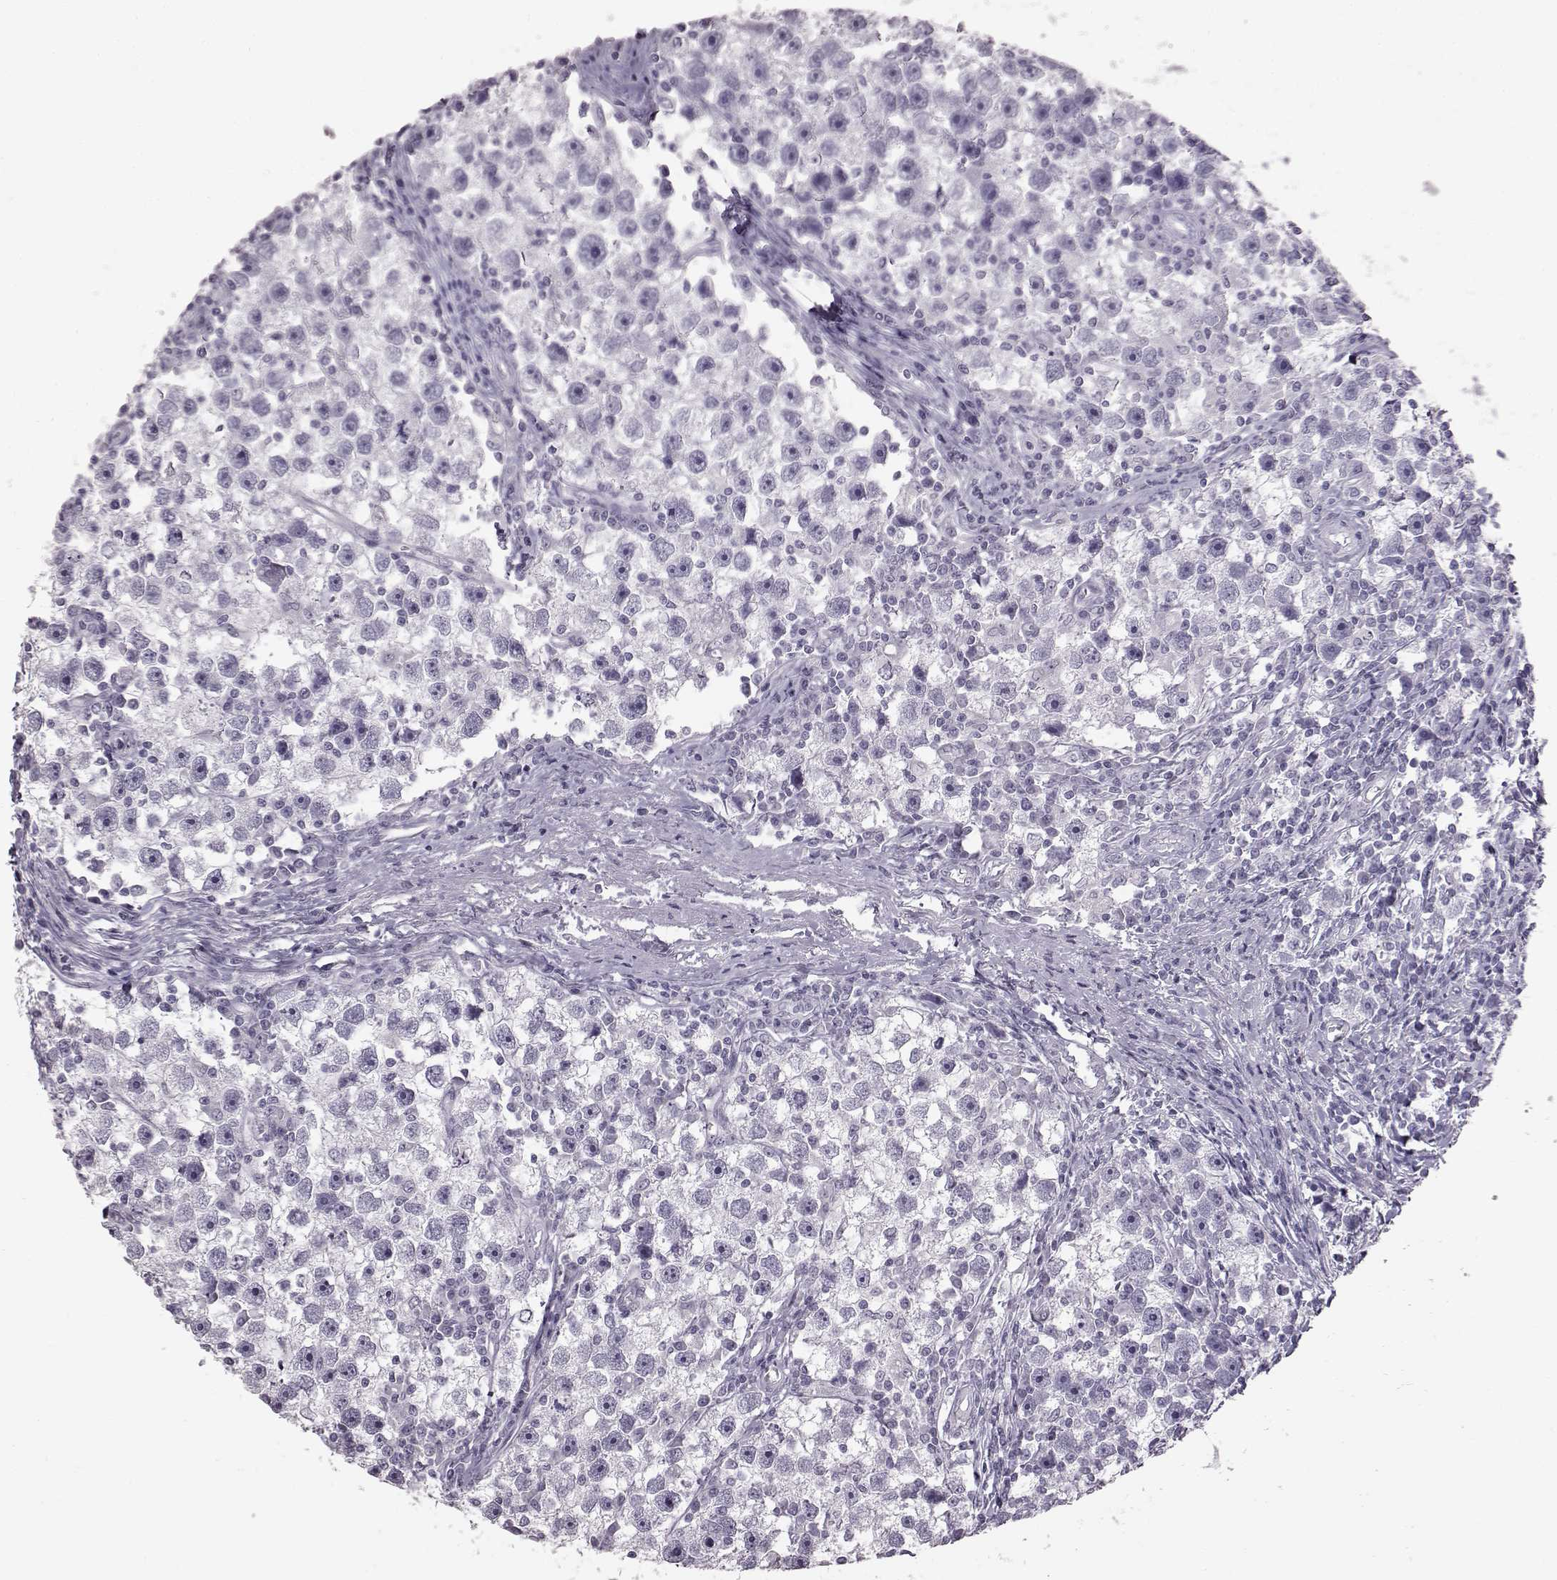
{"staining": {"intensity": "negative", "quantity": "none", "location": "none"}, "tissue": "testis cancer", "cell_type": "Tumor cells", "image_type": "cancer", "snomed": [{"axis": "morphology", "description": "Seminoma, NOS"}, {"axis": "topography", "description": "Testis"}], "caption": "The photomicrograph exhibits no significant expression in tumor cells of testis cancer (seminoma). (Brightfield microscopy of DAB (3,3'-diaminobenzidine) immunohistochemistry at high magnification).", "gene": "FUT4", "patient": {"sex": "male", "age": 30}}